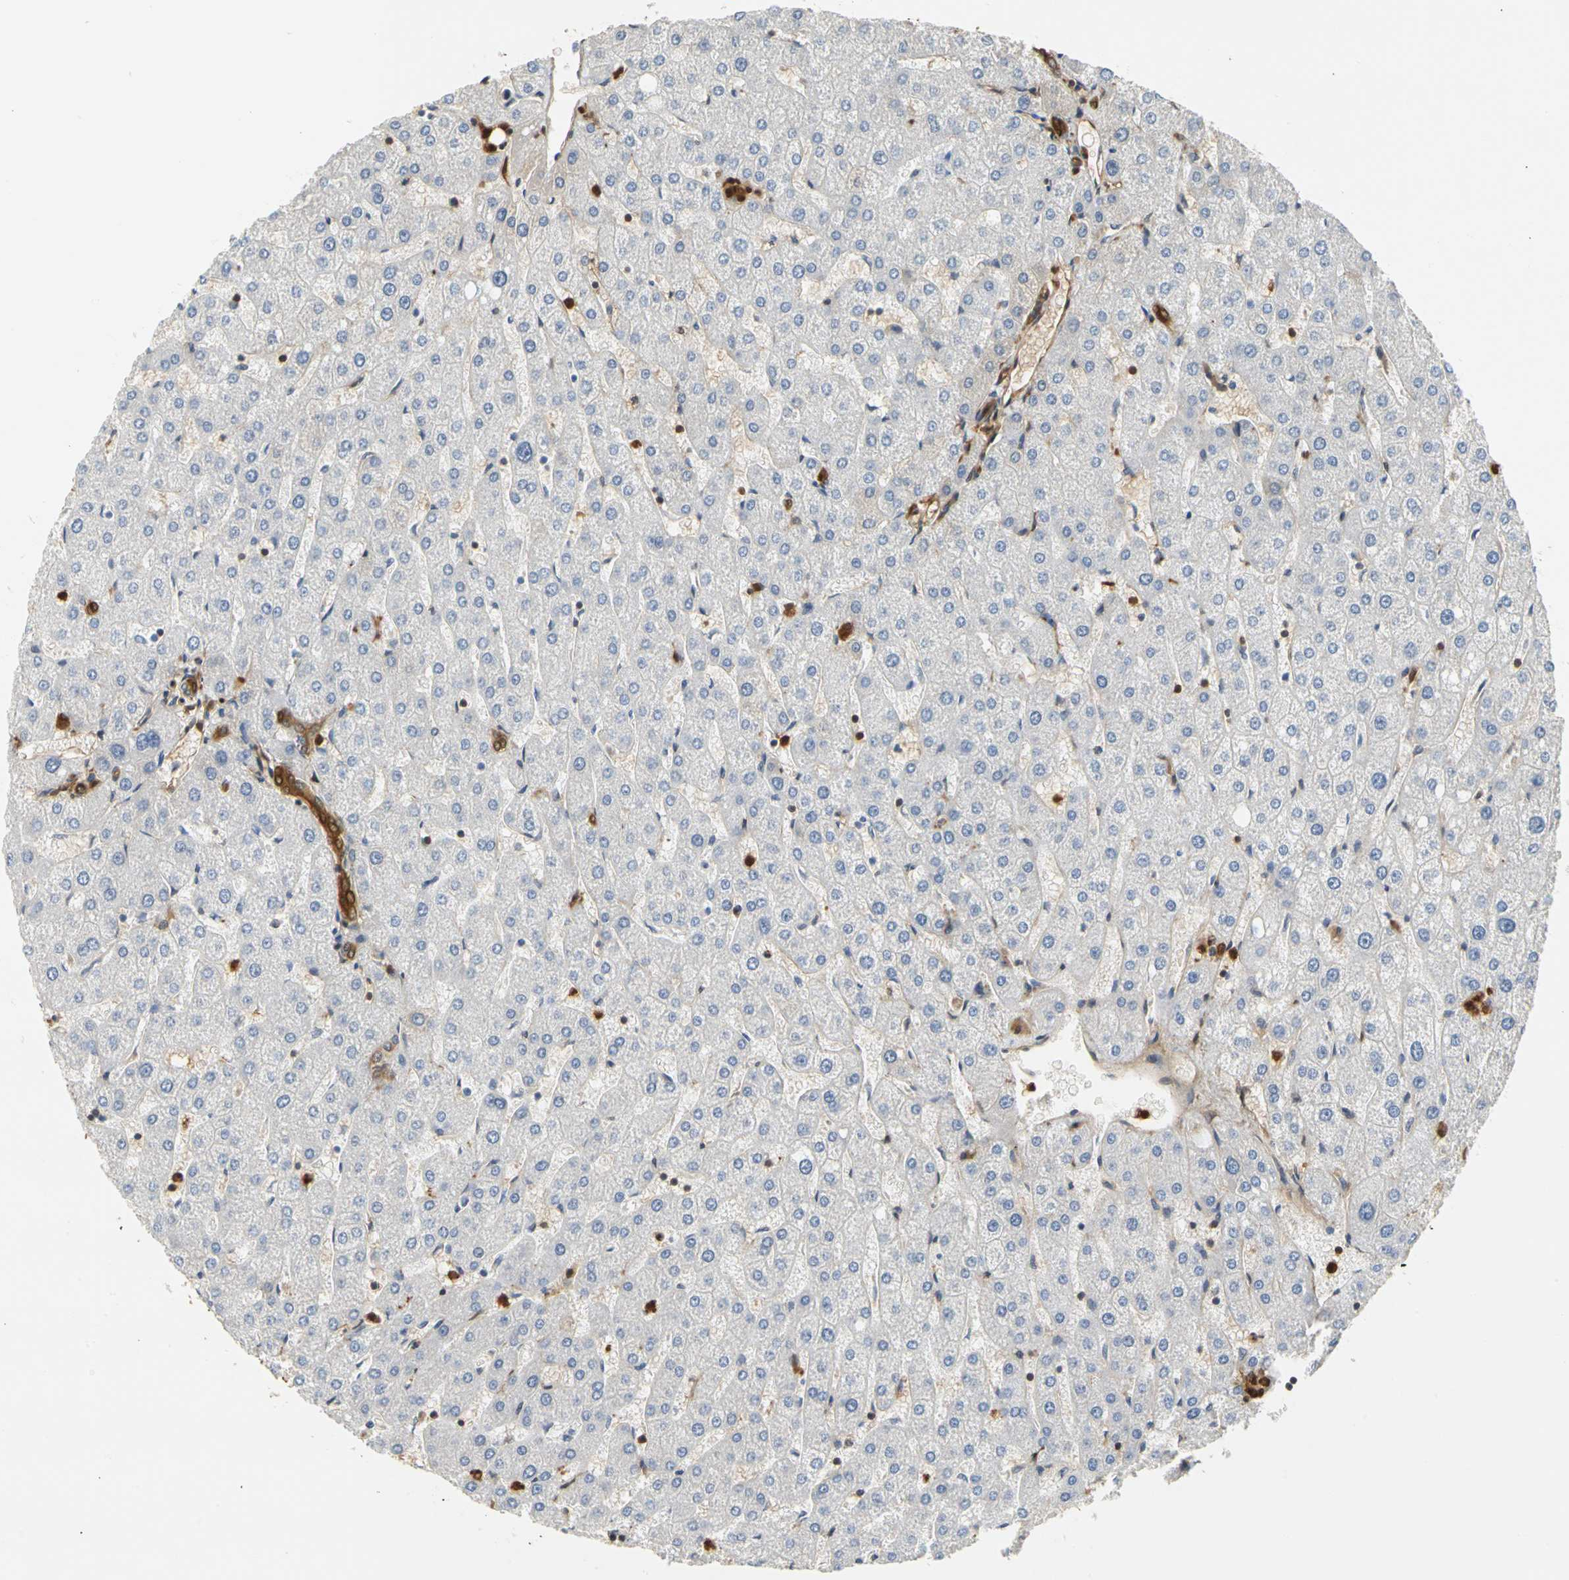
{"staining": {"intensity": "strong", "quantity": ">75%", "location": "cytoplasmic/membranous,nuclear"}, "tissue": "liver", "cell_type": "Cholangiocytes", "image_type": "normal", "snomed": [{"axis": "morphology", "description": "Normal tissue, NOS"}, {"axis": "topography", "description": "Liver"}], "caption": "IHC of benign liver reveals high levels of strong cytoplasmic/membranous,nuclear expression in approximately >75% of cholangiocytes.", "gene": "S100A6", "patient": {"sex": "male", "age": 67}}